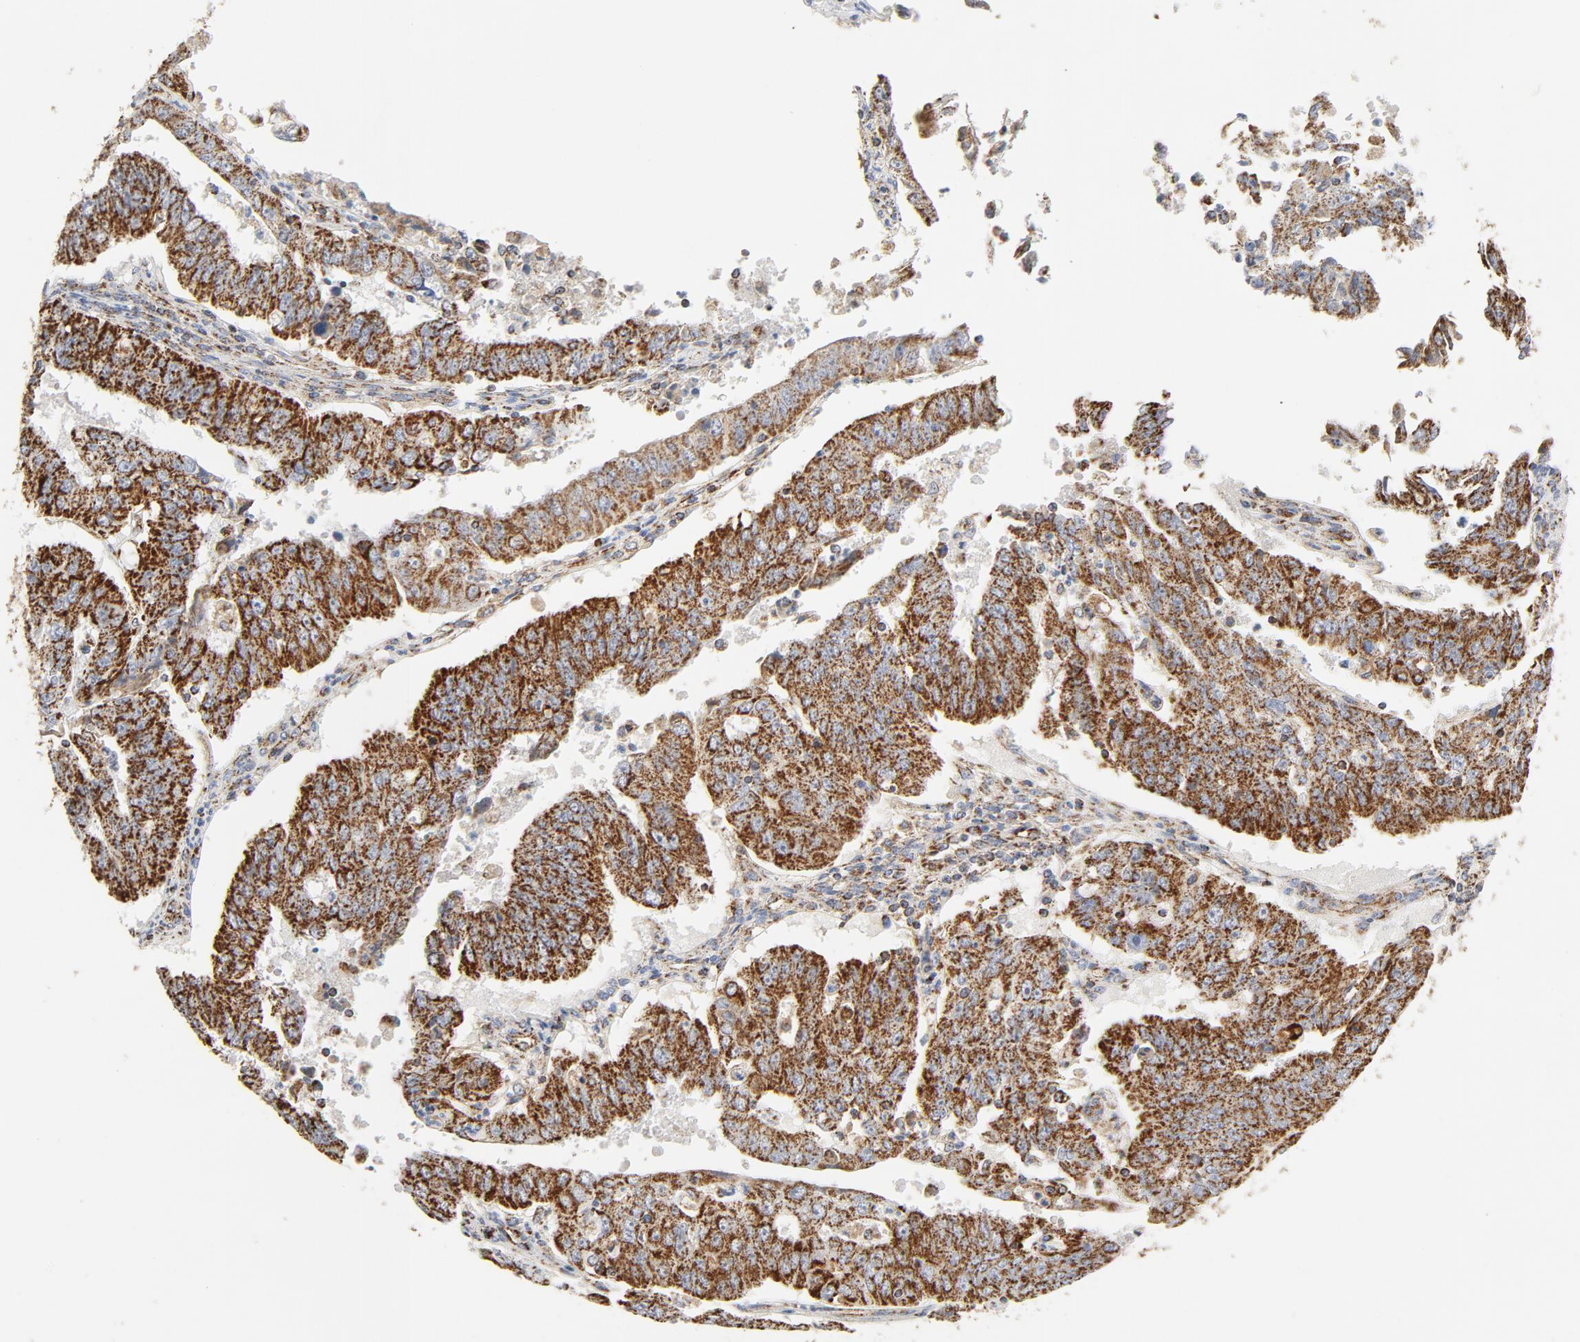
{"staining": {"intensity": "strong", "quantity": ">75%", "location": "cytoplasmic/membranous"}, "tissue": "endometrial cancer", "cell_type": "Tumor cells", "image_type": "cancer", "snomed": [{"axis": "morphology", "description": "Adenocarcinoma, NOS"}, {"axis": "topography", "description": "Endometrium"}], "caption": "Immunohistochemistry histopathology image of neoplastic tissue: human endometrial cancer stained using immunohistochemistry reveals high levels of strong protein expression localized specifically in the cytoplasmic/membranous of tumor cells, appearing as a cytoplasmic/membranous brown color.", "gene": "PCNX4", "patient": {"sex": "female", "age": 42}}